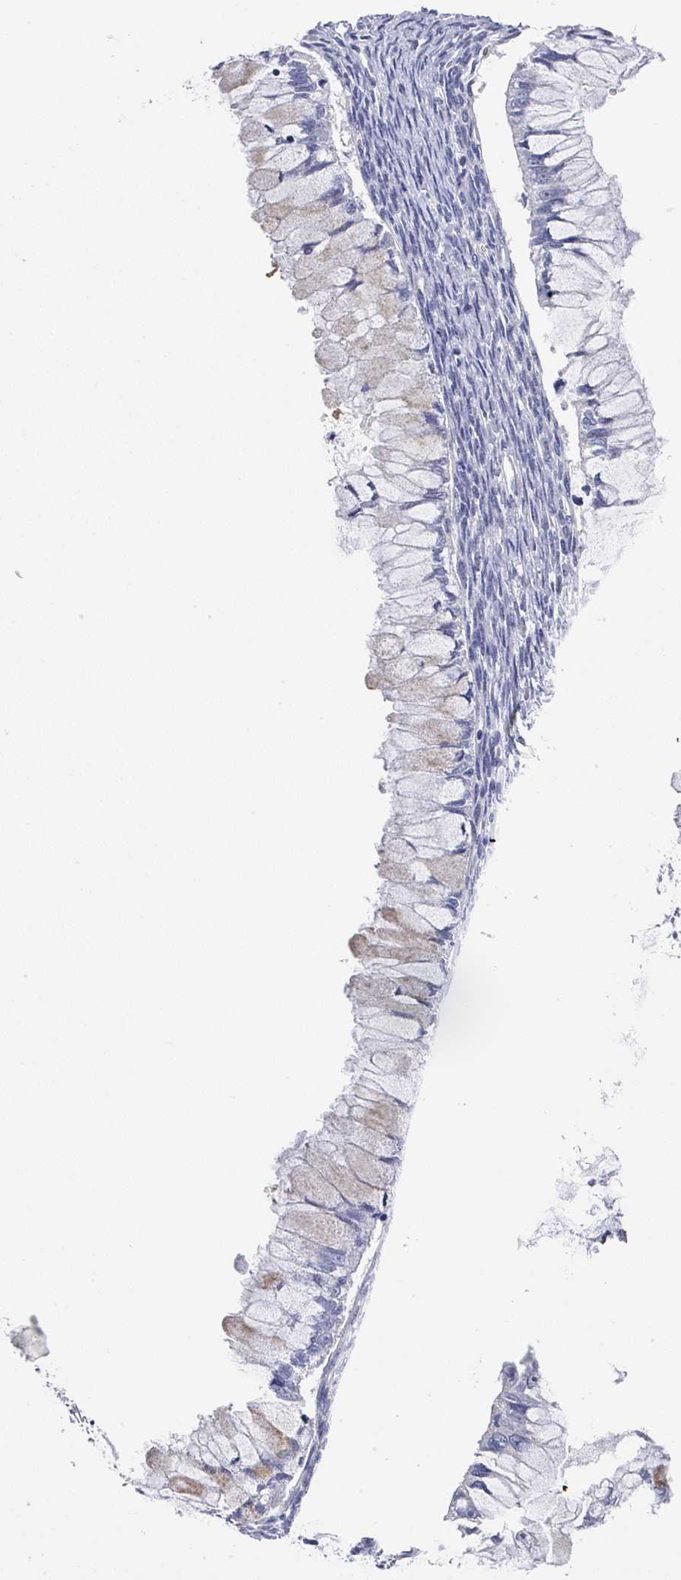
{"staining": {"intensity": "weak", "quantity": "<25%", "location": "cytoplasmic/membranous"}, "tissue": "ovarian cancer", "cell_type": "Tumor cells", "image_type": "cancer", "snomed": [{"axis": "morphology", "description": "Cystadenocarcinoma, mucinous, NOS"}, {"axis": "topography", "description": "Ovary"}], "caption": "A micrograph of ovarian cancer stained for a protein displays no brown staining in tumor cells.", "gene": "NCF1", "patient": {"sex": "female", "age": 34}}